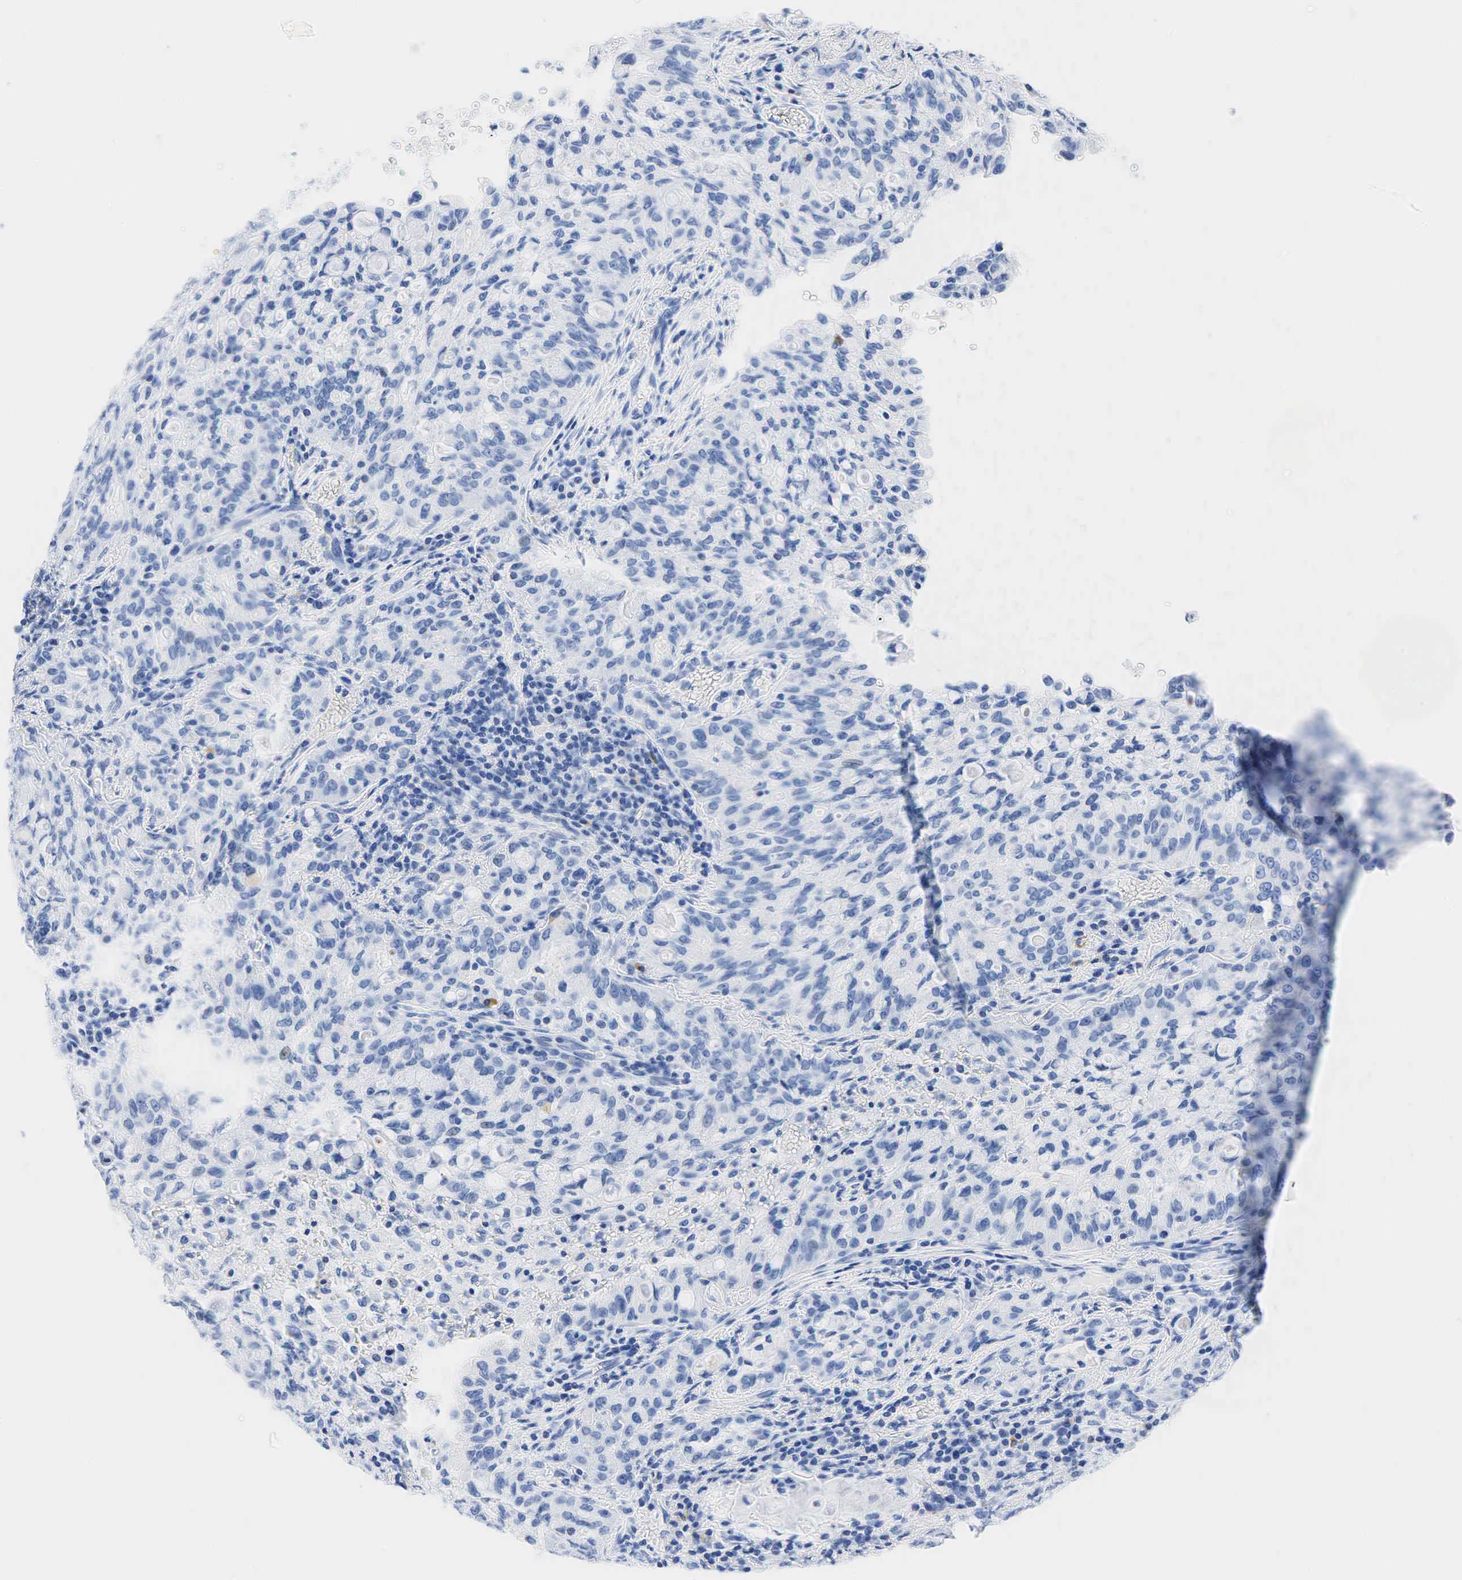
{"staining": {"intensity": "negative", "quantity": "none", "location": "none"}, "tissue": "lung cancer", "cell_type": "Tumor cells", "image_type": "cancer", "snomed": [{"axis": "morphology", "description": "Adenocarcinoma, NOS"}, {"axis": "topography", "description": "Lung"}], "caption": "Adenocarcinoma (lung) was stained to show a protein in brown. There is no significant expression in tumor cells. (Stains: DAB (3,3'-diaminobenzidine) IHC with hematoxylin counter stain, Microscopy: brightfield microscopy at high magnification).", "gene": "INHA", "patient": {"sex": "female", "age": 44}}